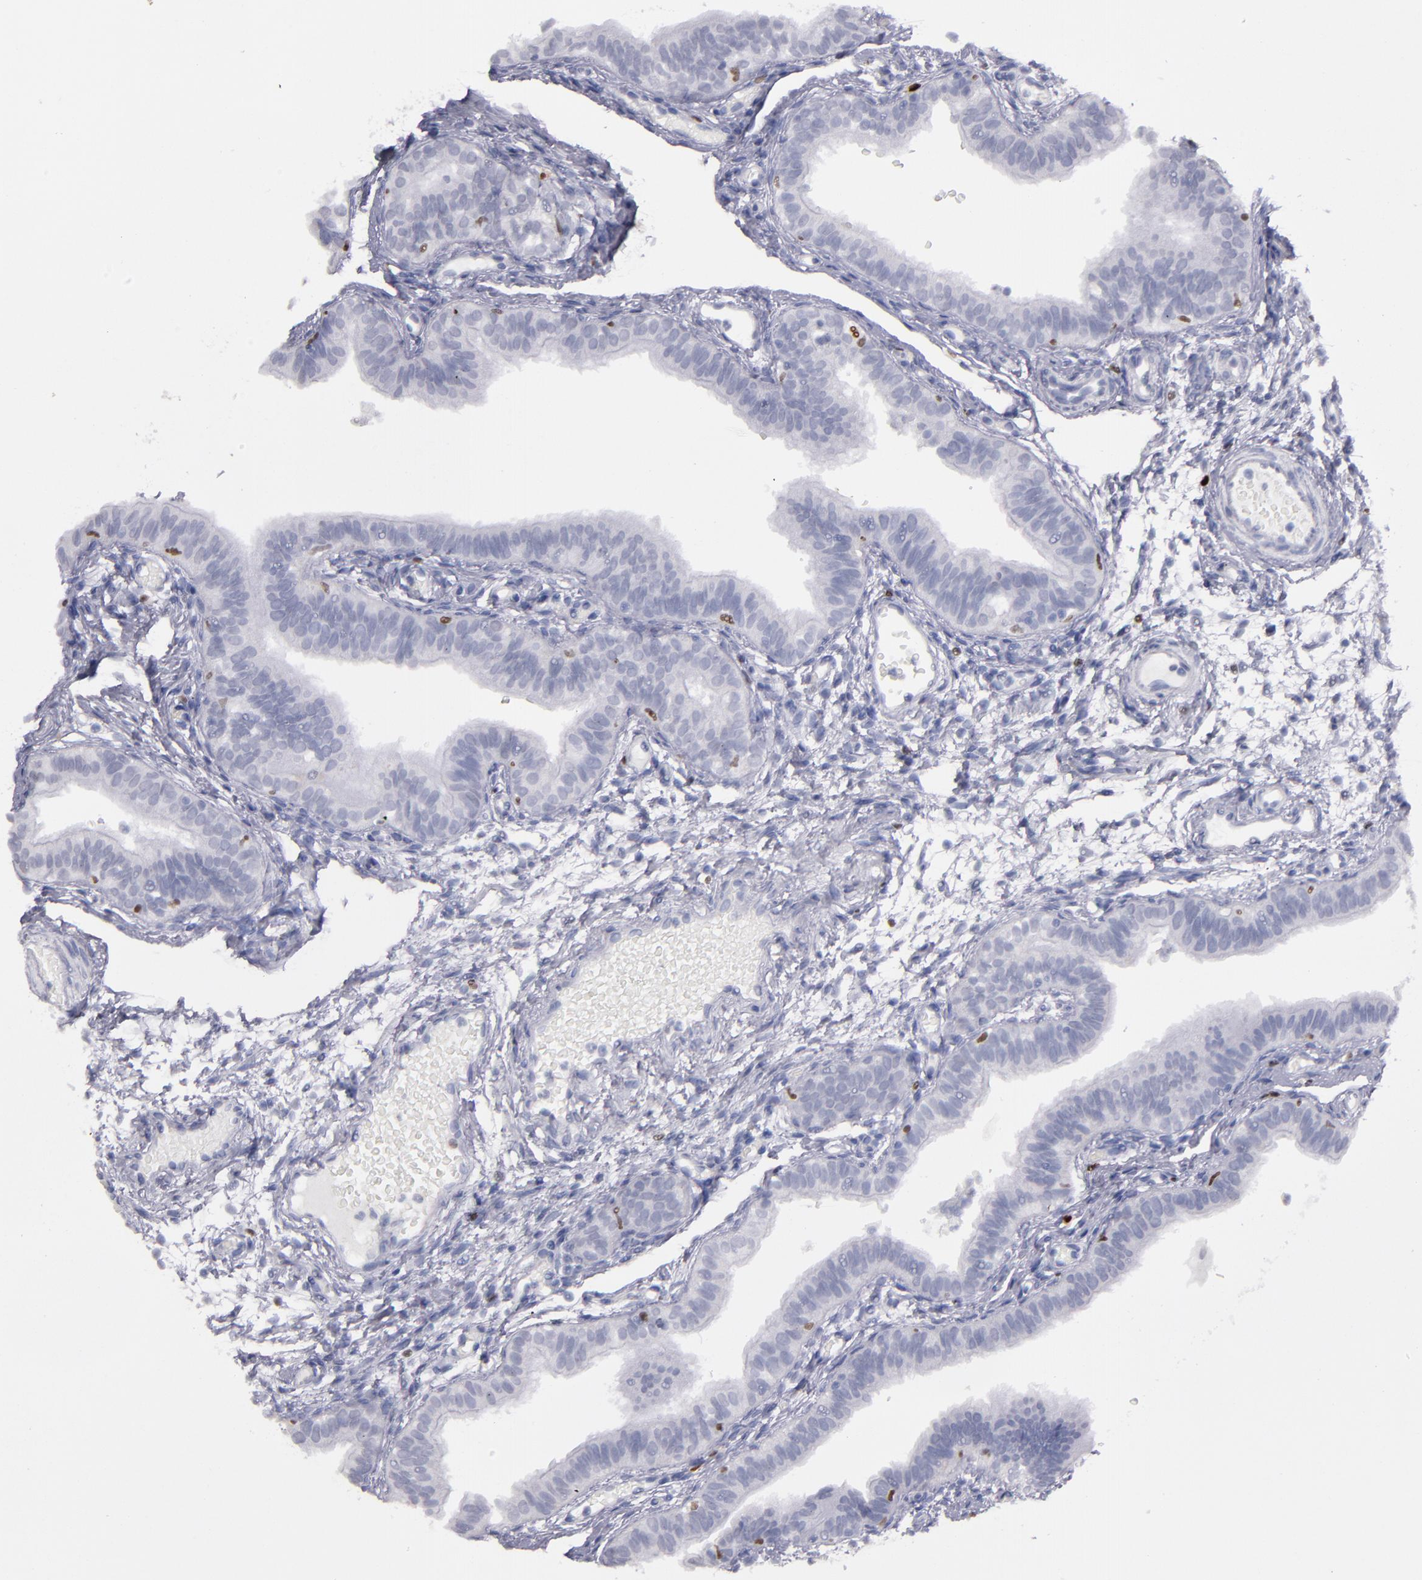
{"staining": {"intensity": "weak", "quantity": "<25%", "location": "nuclear"}, "tissue": "fallopian tube", "cell_type": "Glandular cells", "image_type": "normal", "snomed": [{"axis": "morphology", "description": "Normal tissue, NOS"}, {"axis": "morphology", "description": "Dermoid, NOS"}, {"axis": "topography", "description": "Fallopian tube"}], "caption": "Immunohistochemical staining of unremarkable fallopian tube reveals no significant expression in glandular cells.", "gene": "IRF8", "patient": {"sex": "female", "age": 33}}